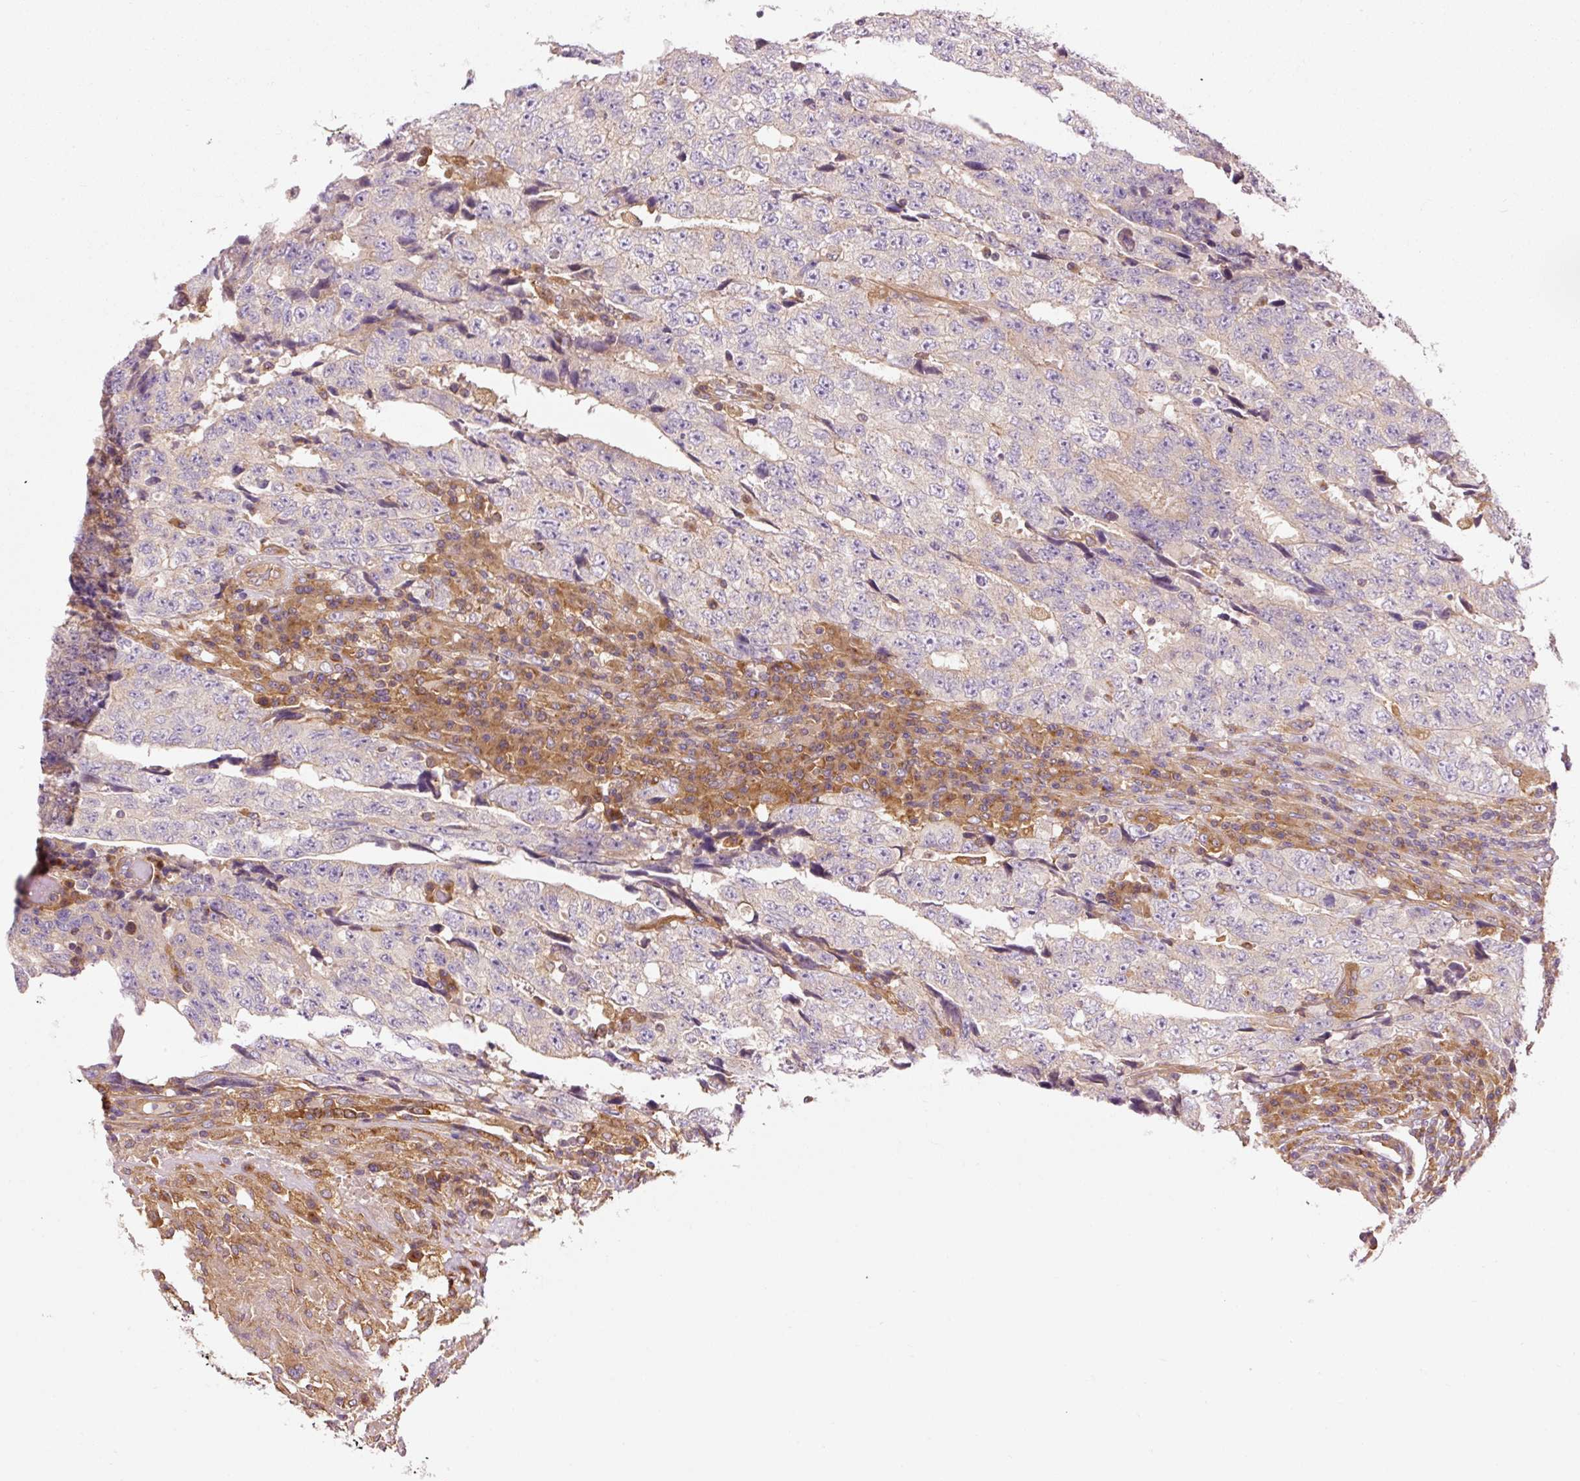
{"staining": {"intensity": "negative", "quantity": "none", "location": "none"}, "tissue": "testis cancer", "cell_type": "Tumor cells", "image_type": "cancer", "snomed": [{"axis": "morphology", "description": "Necrosis, NOS"}, {"axis": "morphology", "description": "Carcinoma, Embryonal, NOS"}, {"axis": "topography", "description": "Testis"}], "caption": "Protein analysis of testis embryonal carcinoma exhibits no significant positivity in tumor cells.", "gene": "NAPA", "patient": {"sex": "male", "age": 19}}